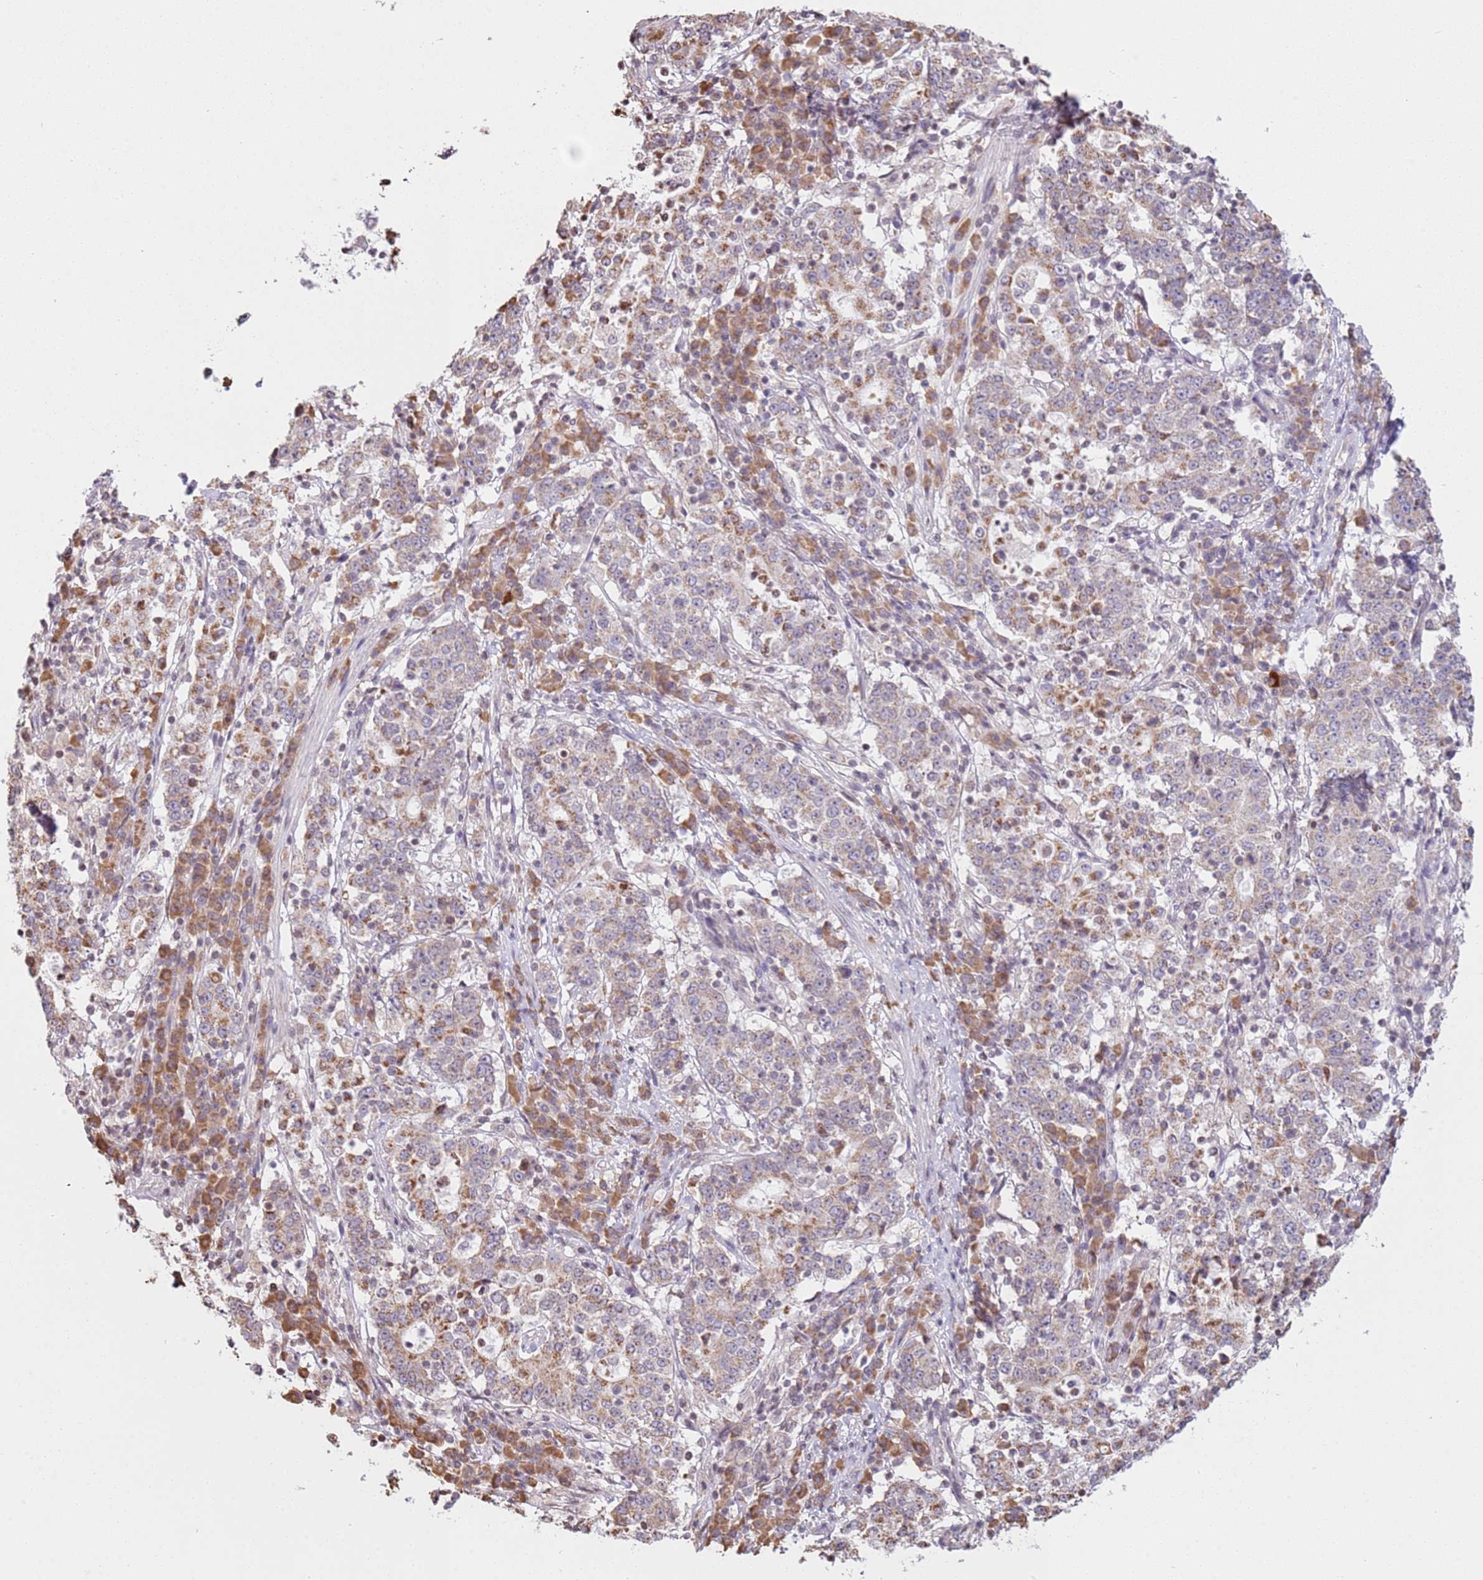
{"staining": {"intensity": "weak", "quantity": "25%-75%", "location": "cytoplasmic/membranous"}, "tissue": "stomach cancer", "cell_type": "Tumor cells", "image_type": "cancer", "snomed": [{"axis": "morphology", "description": "Adenocarcinoma, NOS"}, {"axis": "topography", "description": "Stomach"}], "caption": "Immunohistochemical staining of stomach cancer shows weak cytoplasmic/membranous protein expression in approximately 25%-75% of tumor cells. (DAB = brown stain, brightfield microscopy at high magnification).", "gene": "SCAF1", "patient": {"sex": "male", "age": 59}}